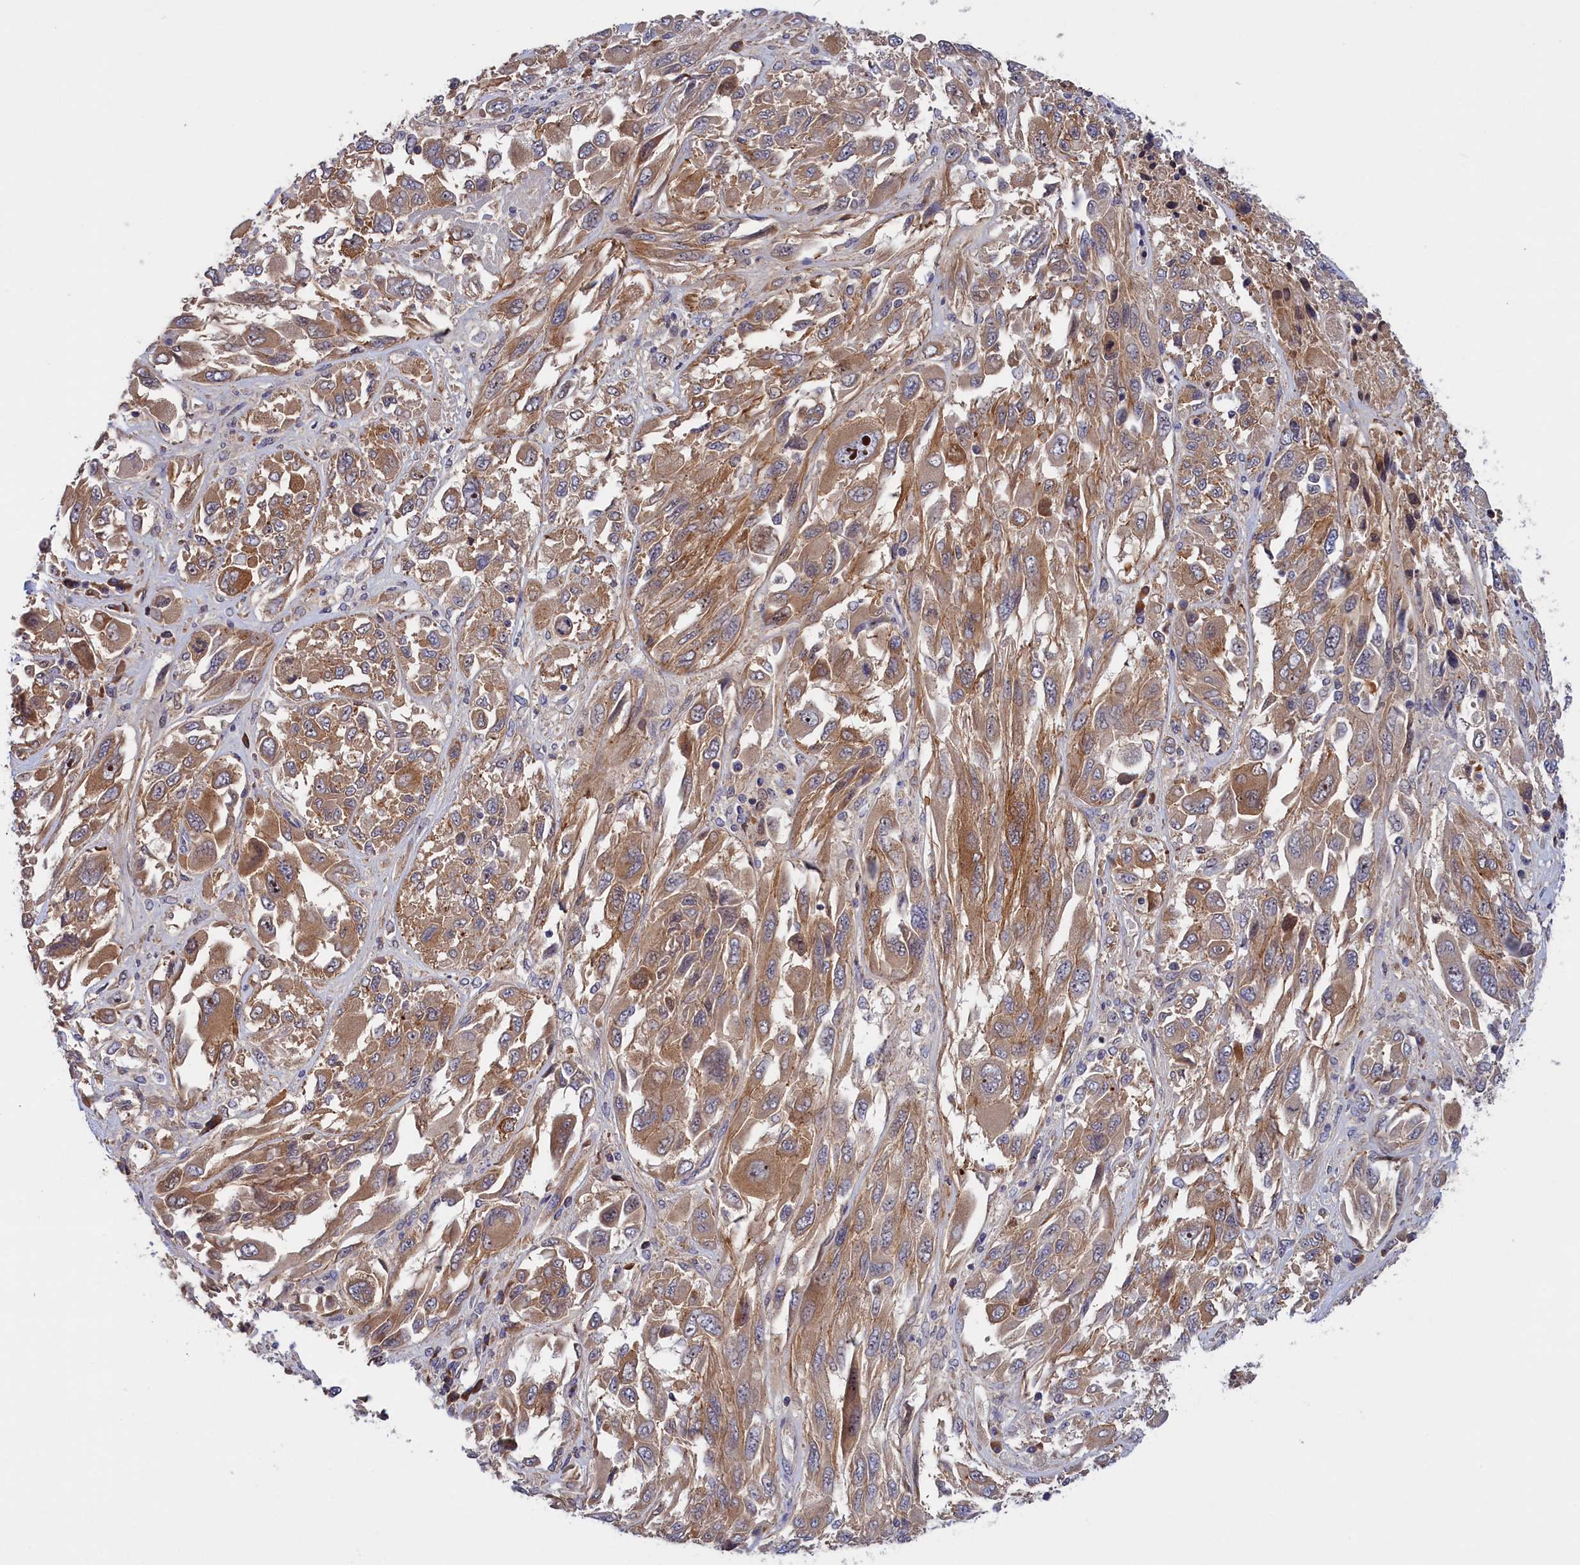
{"staining": {"intensity": "moderate", "quantity": ">75%", "location": "cytoplasmic/membranous"}, "tissue": "melanoma", "cell_type": "Tumor cells", "image_type": "cancer", "snomed": [{"axis": "morphology", "description": "Malignant melanoma, NOS"}, {"axis": "topography", "description": "Skin"}], "caption": "Immunohistochemistry (DAB) staining of human melanoma demonstrates moderate cytoplasmic/membranous protein expression in about >75% of tumor cells.", "gene": "CRACD", "patient": {"sex": "female", "age": 91}}